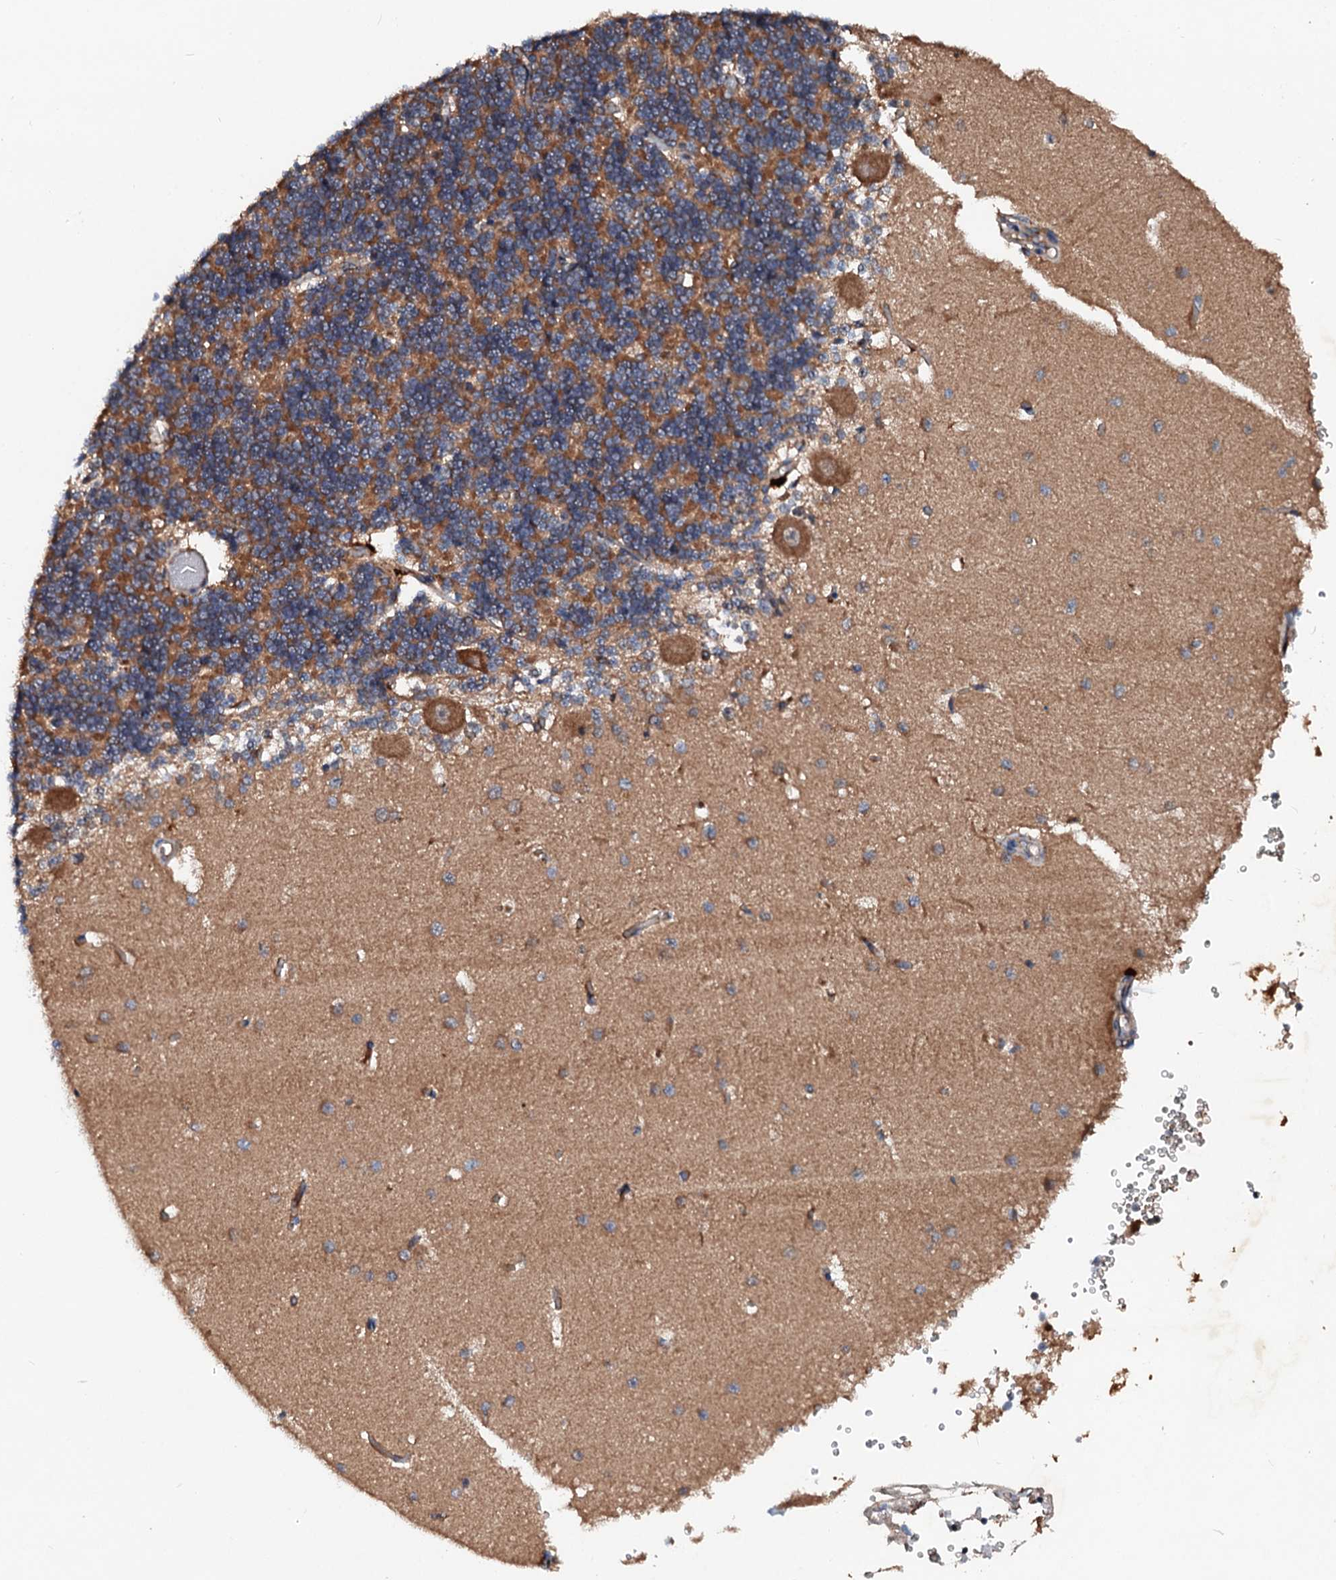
{"staining": {"intensity": "moderate", "quantity": "25%-75%", "location": "cytoplasmic/membranous"}, "tissue": "cerebellum", "cell_type": "Cells in granular layer", "image_type": "normal", "snomed": [{"axis": "morphology", "description": "Normal tissue, NOS"}, {"axis": "topography", "description": "Cerebellum"}], "caption": "Immunohistochemistry (IHC) image of unremarkable human cerebellum stained for a protein (brown), which displays medium levels of moderate cytoplasmic/membranous staining in about 25%-75% of cells in granular layer.", "gene": "EXTL1", "patient": {"sex": "male", "age": 37}}